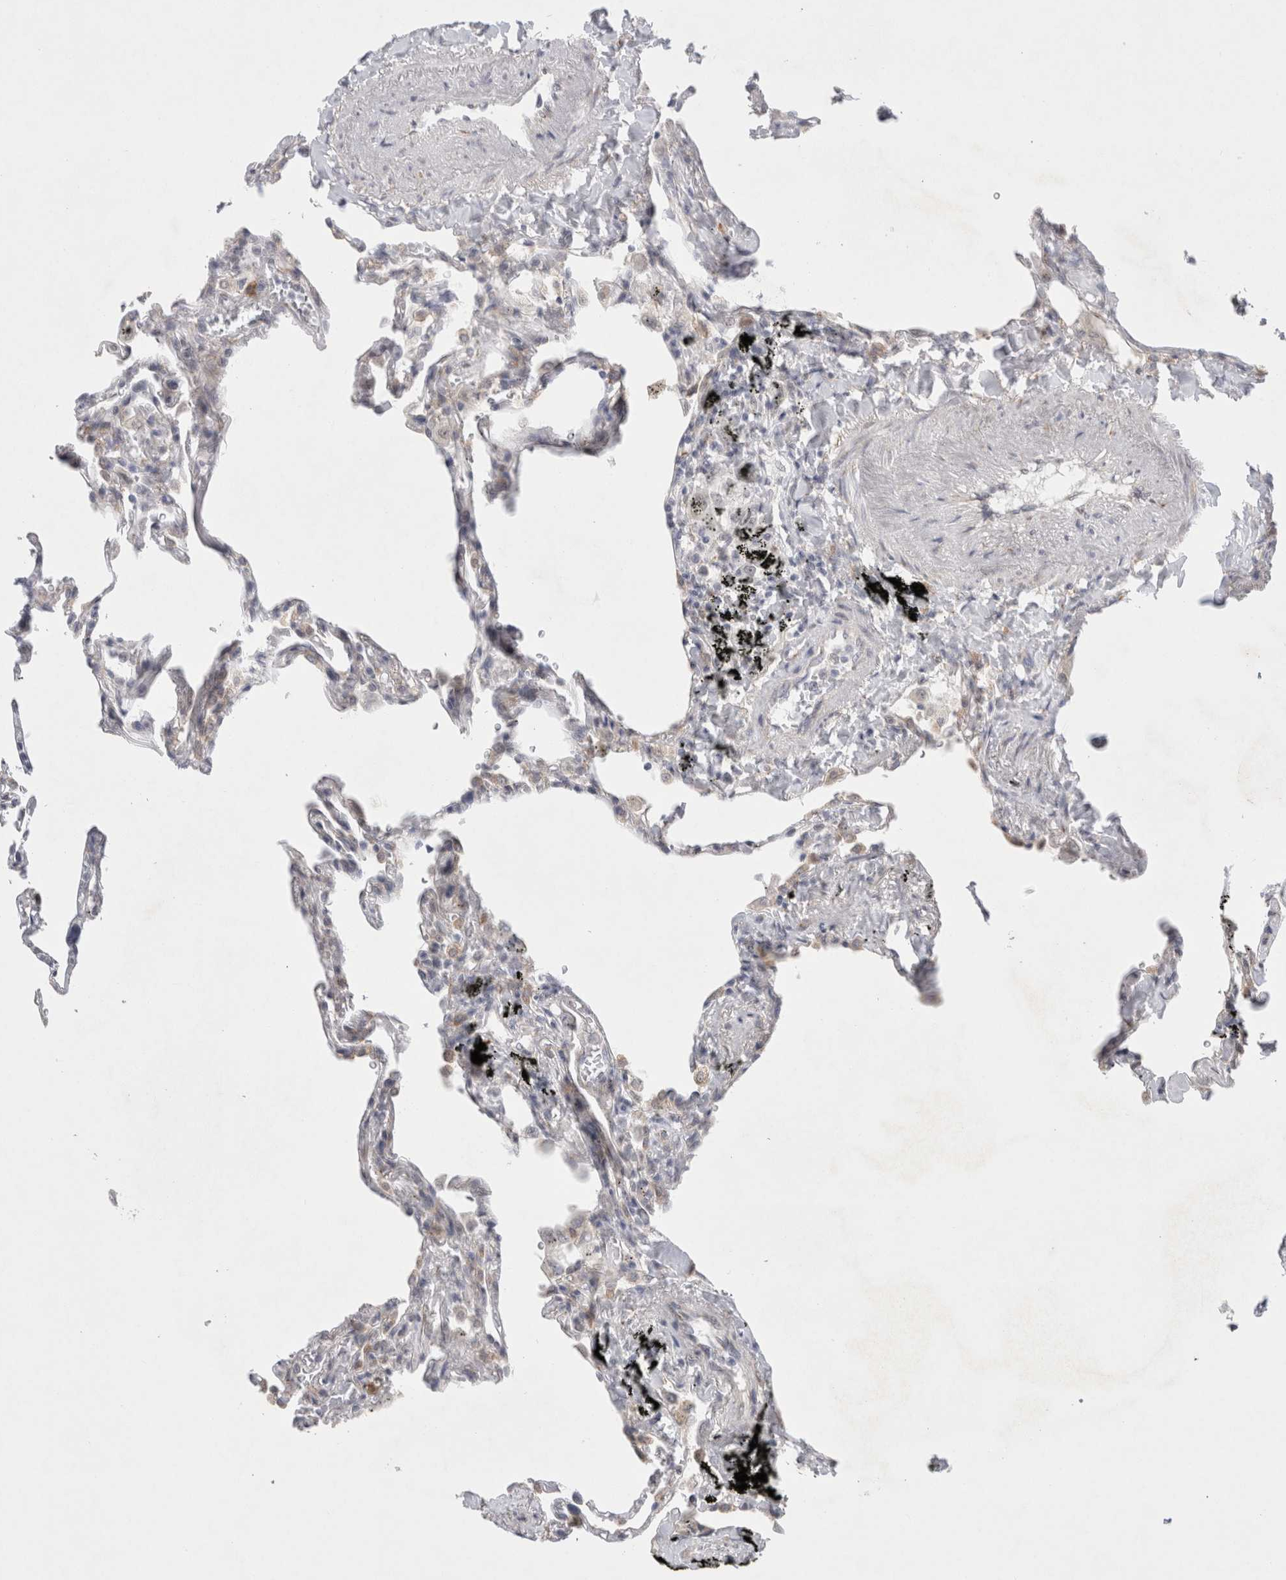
{"staining": {"intensity": "negative", "quantity": "none", "location": "none"}, "tissue": "lung", "cell_type": "Alveolar cells", "image_type": "normal", "snomed": [{"axis": "morphology", "description": "Normal tissue, NOS"}, {"axis": "topography", "description": "Lung"}], "caption": "Human lung stained for a protein using immunohistochemistry (IHC) shows no expression in alveolar cells.", "gene": "TRMT1L", "patient": {"sex": "male", "age": 59}}